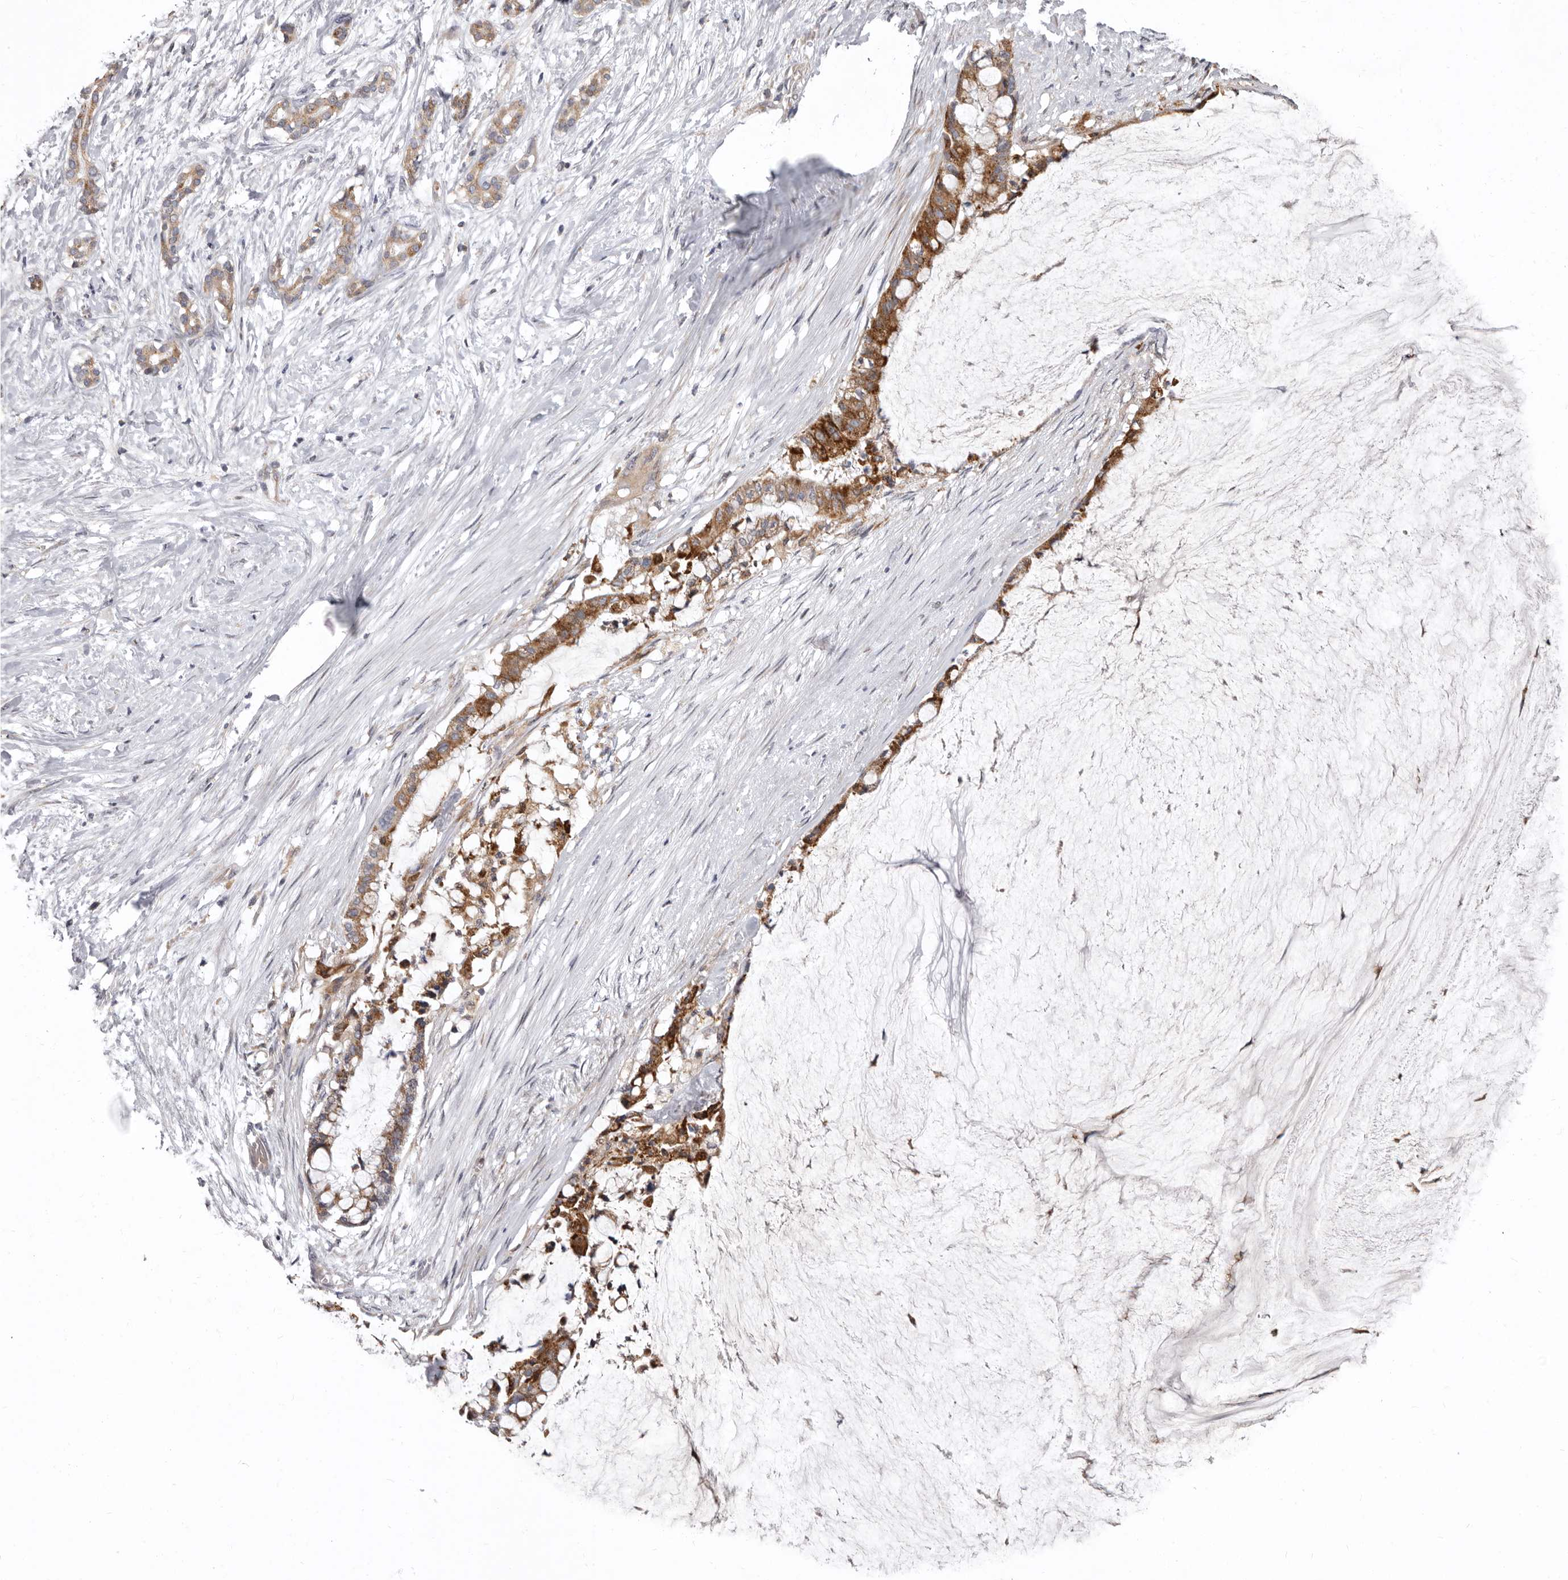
{"staining": {"intensity": "strong", "quantity": ">75%", "location": "cytoplasmic/membranous"}, "tissue": "pancreatic cancer", "cell_type": "Tumor cells", "image_type": "cancer", "snomed": [{"axis": "morphology", "description": "Adenocarcinoma, NOS"}, {"axis": "topography", "description": "Pancreas"}], "caption": "Immunohistochemistry histopathology image of human pancreatic cancer (adenocarcinoma) stained for a protein (brown), which demonstrates high levels of strong cytoplasmic/membranous expression in approximately >75% of tumor cells.", "gene": "SMC4", "patient": {"sex": "male", "age": 41}}